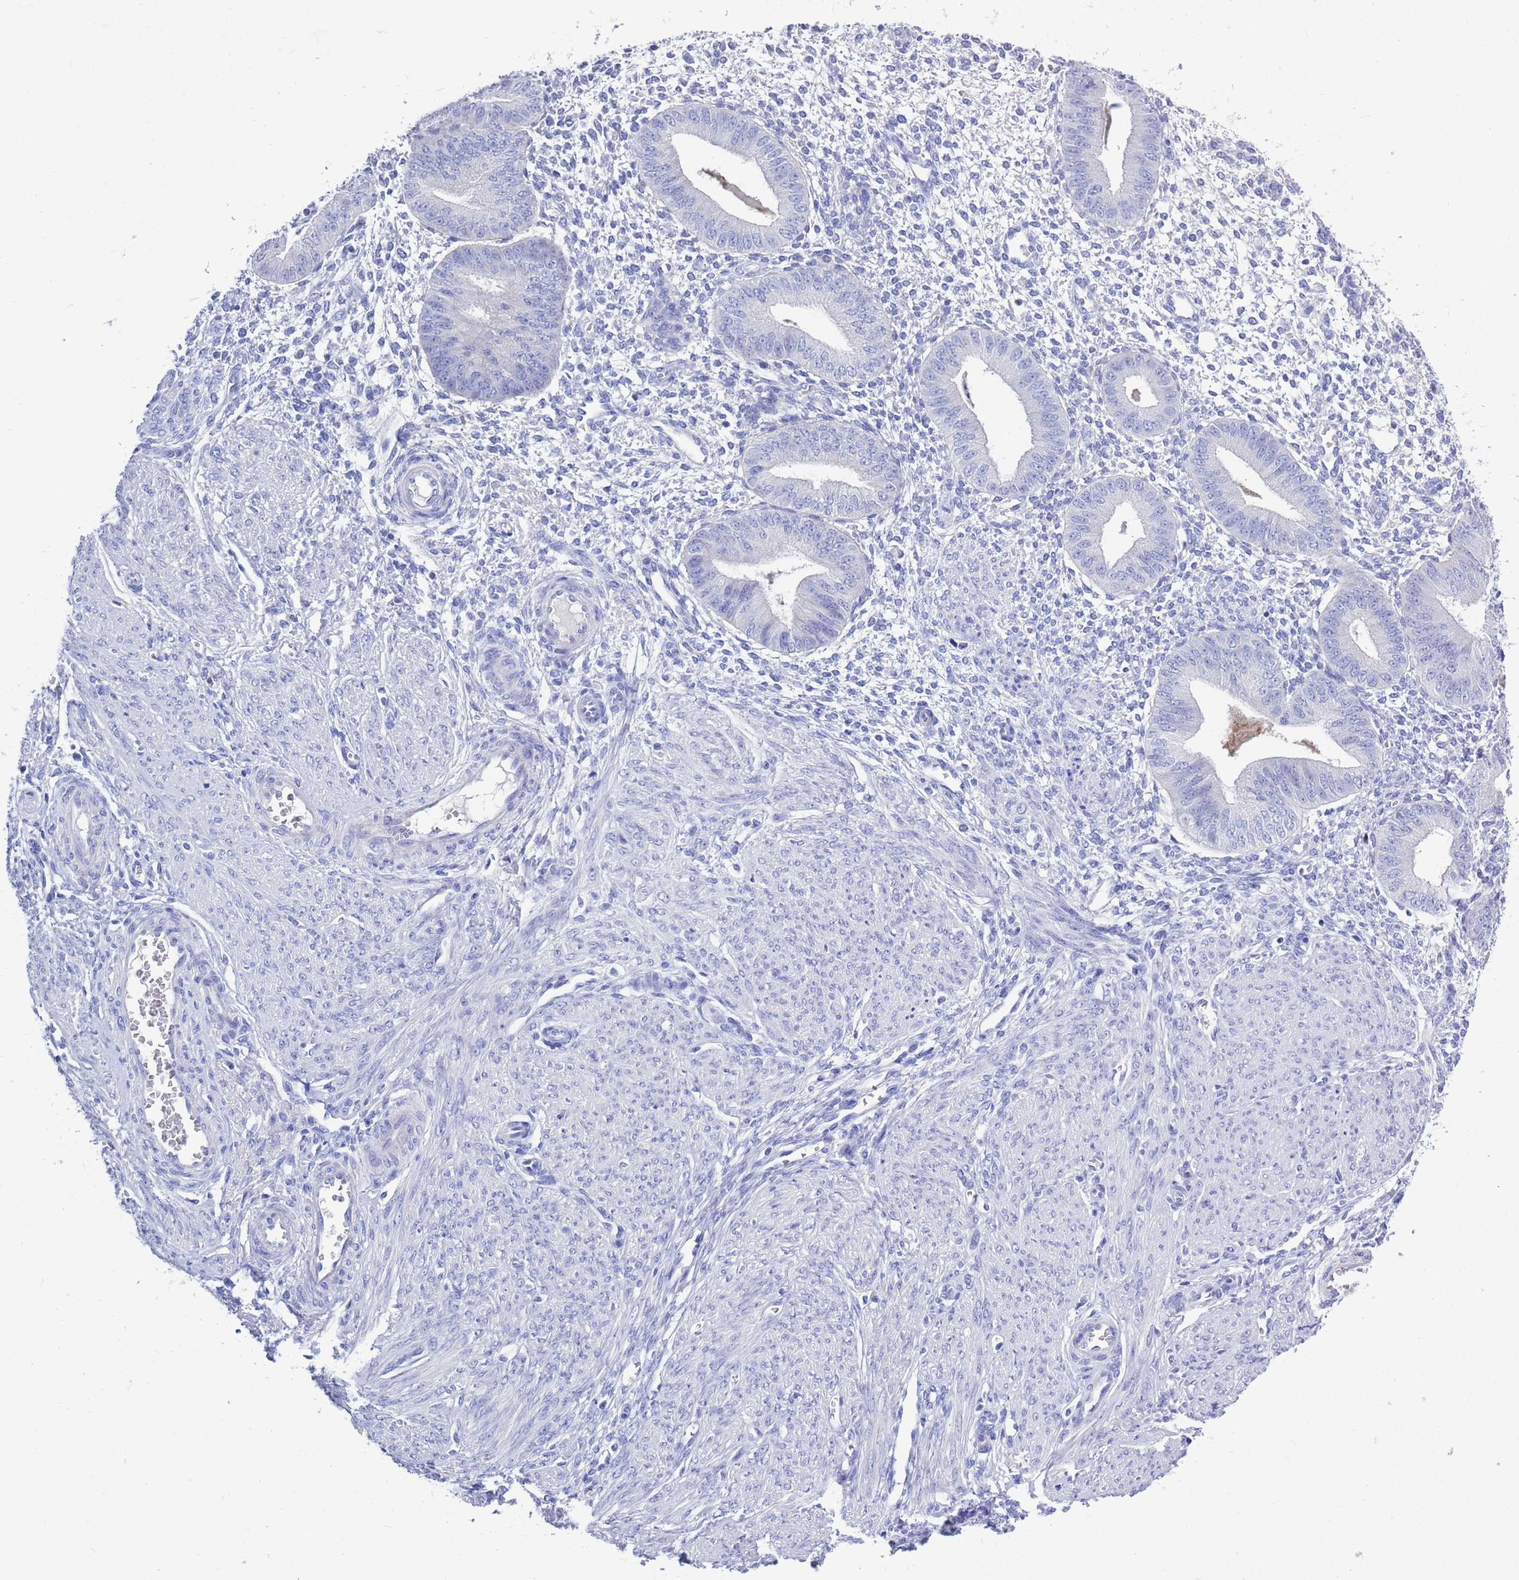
{"staining": {"intensity": "negative", "quantity": "none", "location": "none"}, "tissue": "endometrium", "cell_type": "Cells in endometrial stroma", "image_type": "normal", "snomed": [{"axis": "morphology", "description": "Normal tissue, NOS"}, {"axis": "topography", "description": "Endometrium"}], "caption": "This is an immunohistochemistry (IHC) histopathology image of benign endometrium. There is no staining in cells in endometrial stroma.", "gene": "MTMR2", "patient": {"sex": "female", "age": 49}}